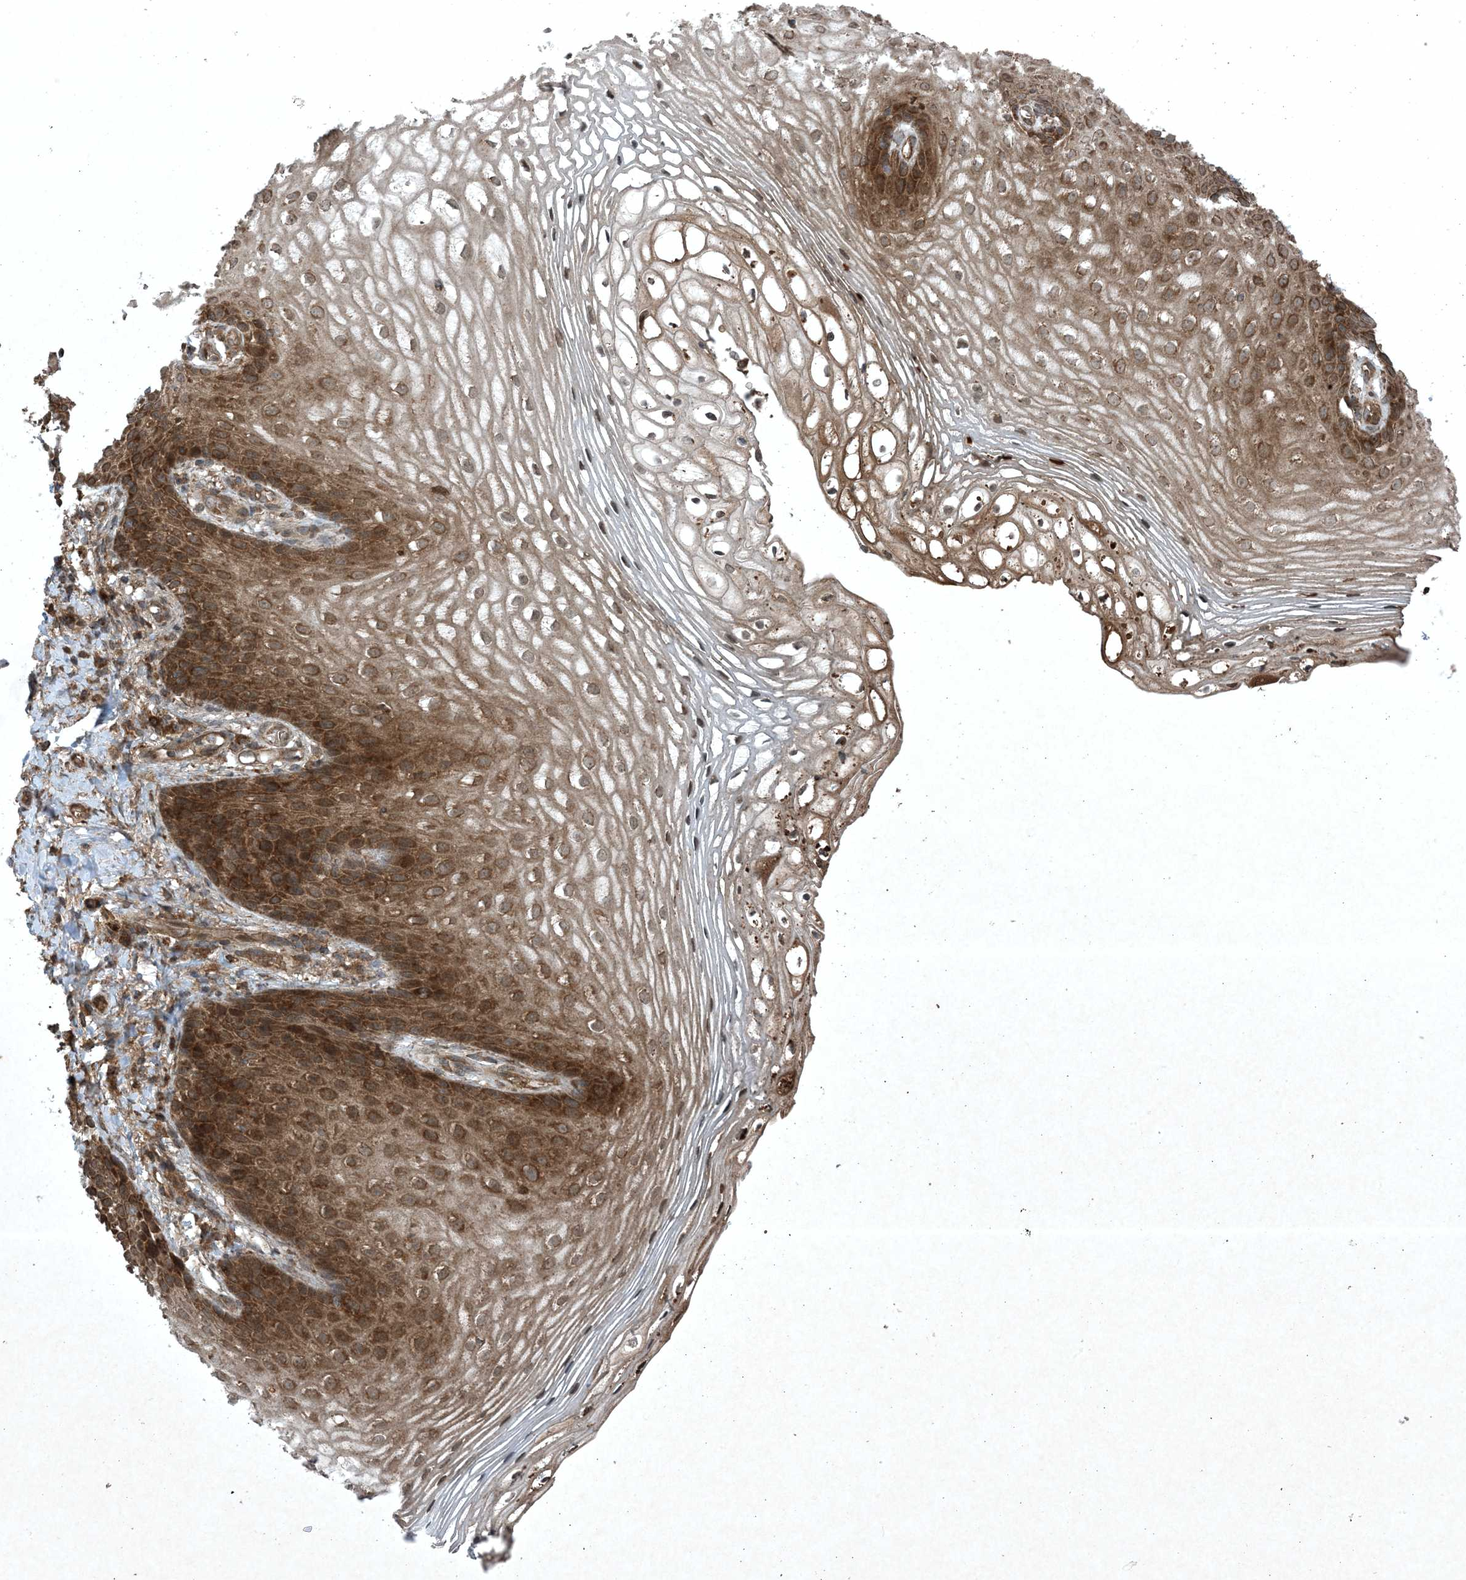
{"staining": {"intensity": "strong", "quantity": ">75%", "location": "cytoplasmic/membranous"}, "tissue": "vagina", "cell_type": "Squamous epithelial cells", "image_type": "normal", "snomed": [{"axis": "morphology", "description": "Normal tissue, NOS"}, {"axis": "topography", "description": "Vagina"}], "caption": "The micrograph displays immunohistochemical staining of unremarkable vagina. There is strong cytoplasmic/membranous positivity is identified in approximately >75% of squamous epithelial cells.", "gene": "GNG5", "patient": {"sex": "female", "age": 60}}